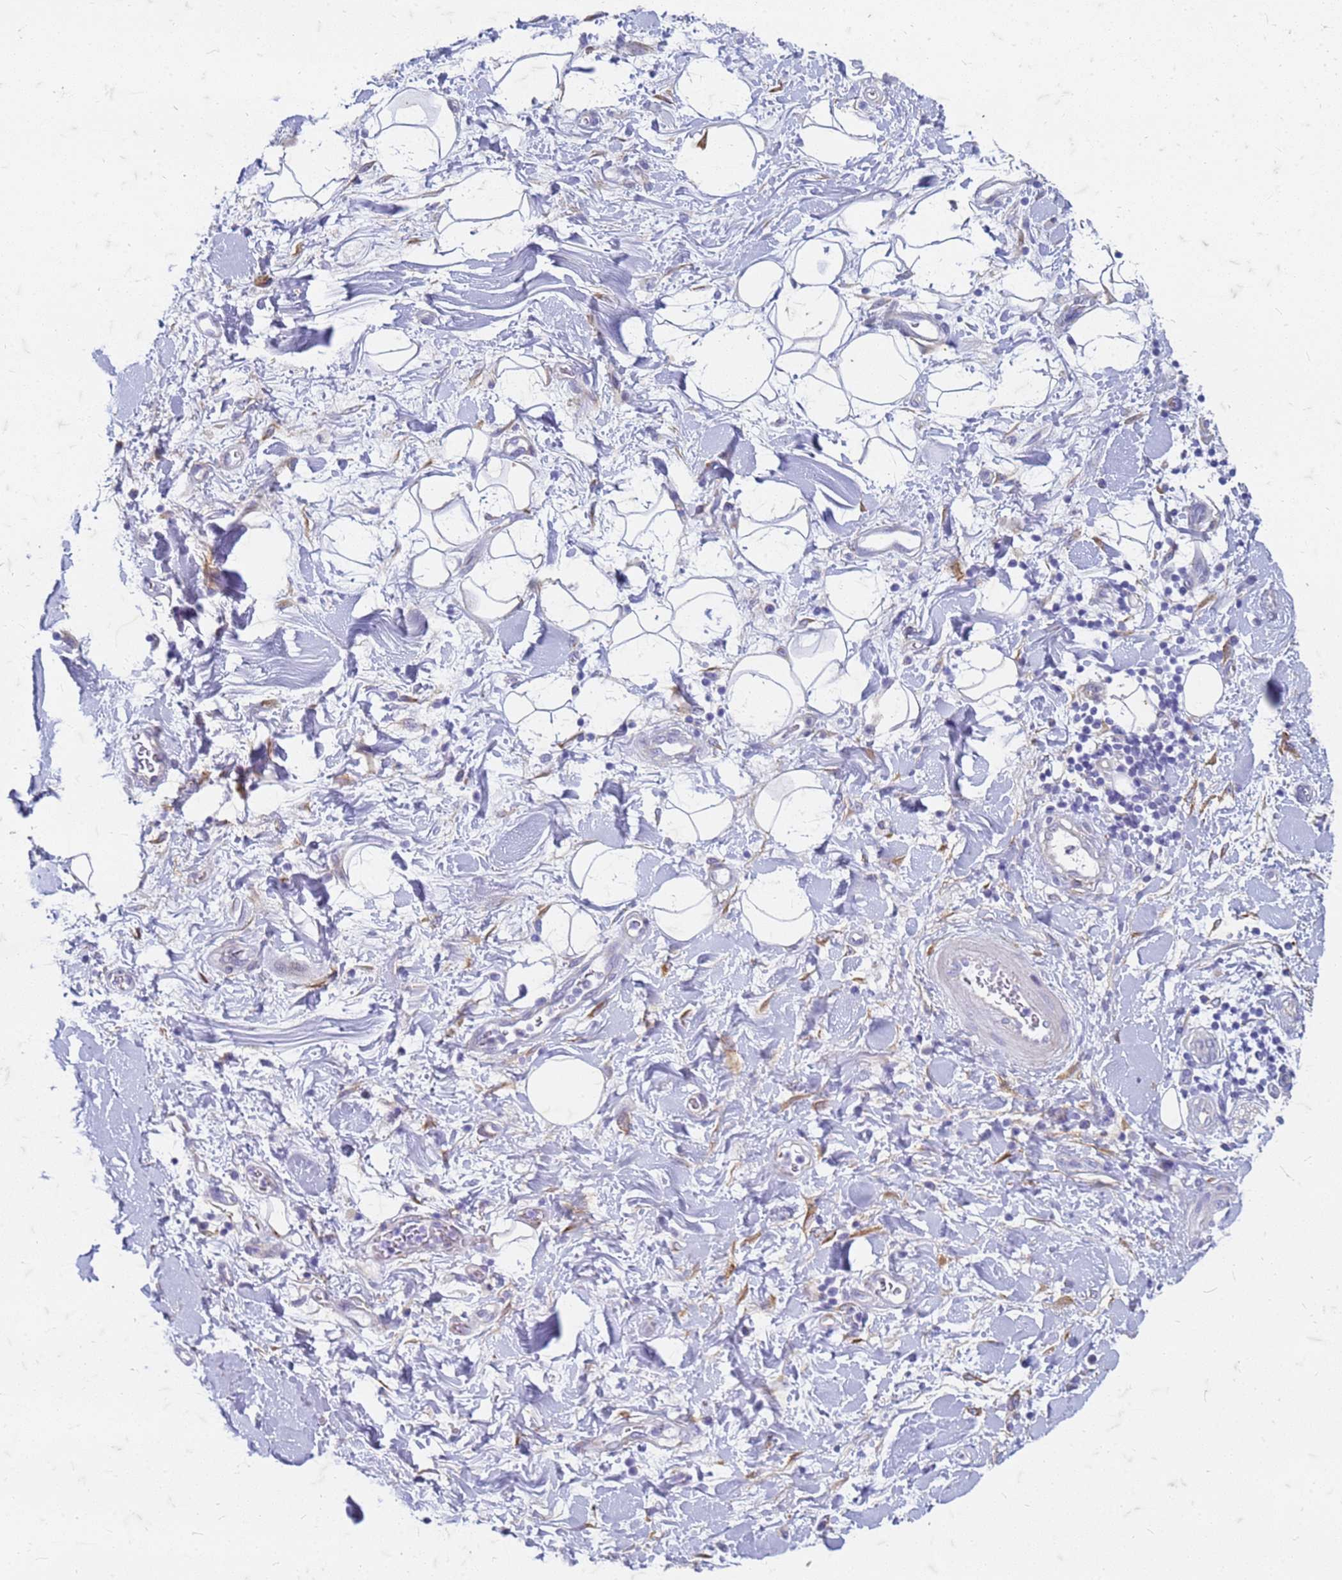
{"staining": {"intensity": "negative", "quantity": "none", "location": "none"}, "tissue": "adipose tissue", "cell_type": "Adipocytes", "image_type": "normal", "snomed": [{"axis": "morphology", "description": "Normal tissue, NOS"}, {"axis": "morphology", "description": "Adenocarcinoma, NOS"}, {"axis": "topography", "description": "Pancreas"}, {"axis": "topography", "description": "Peripheral nerve tissue"}], "caption": "IHC image of benign adipose tissue: adipose tissue stained with DAB shows no significant protein expression in adipocytes.", "gene": "TRIM64B", "patient": {"sex": "male", "age": 59}}